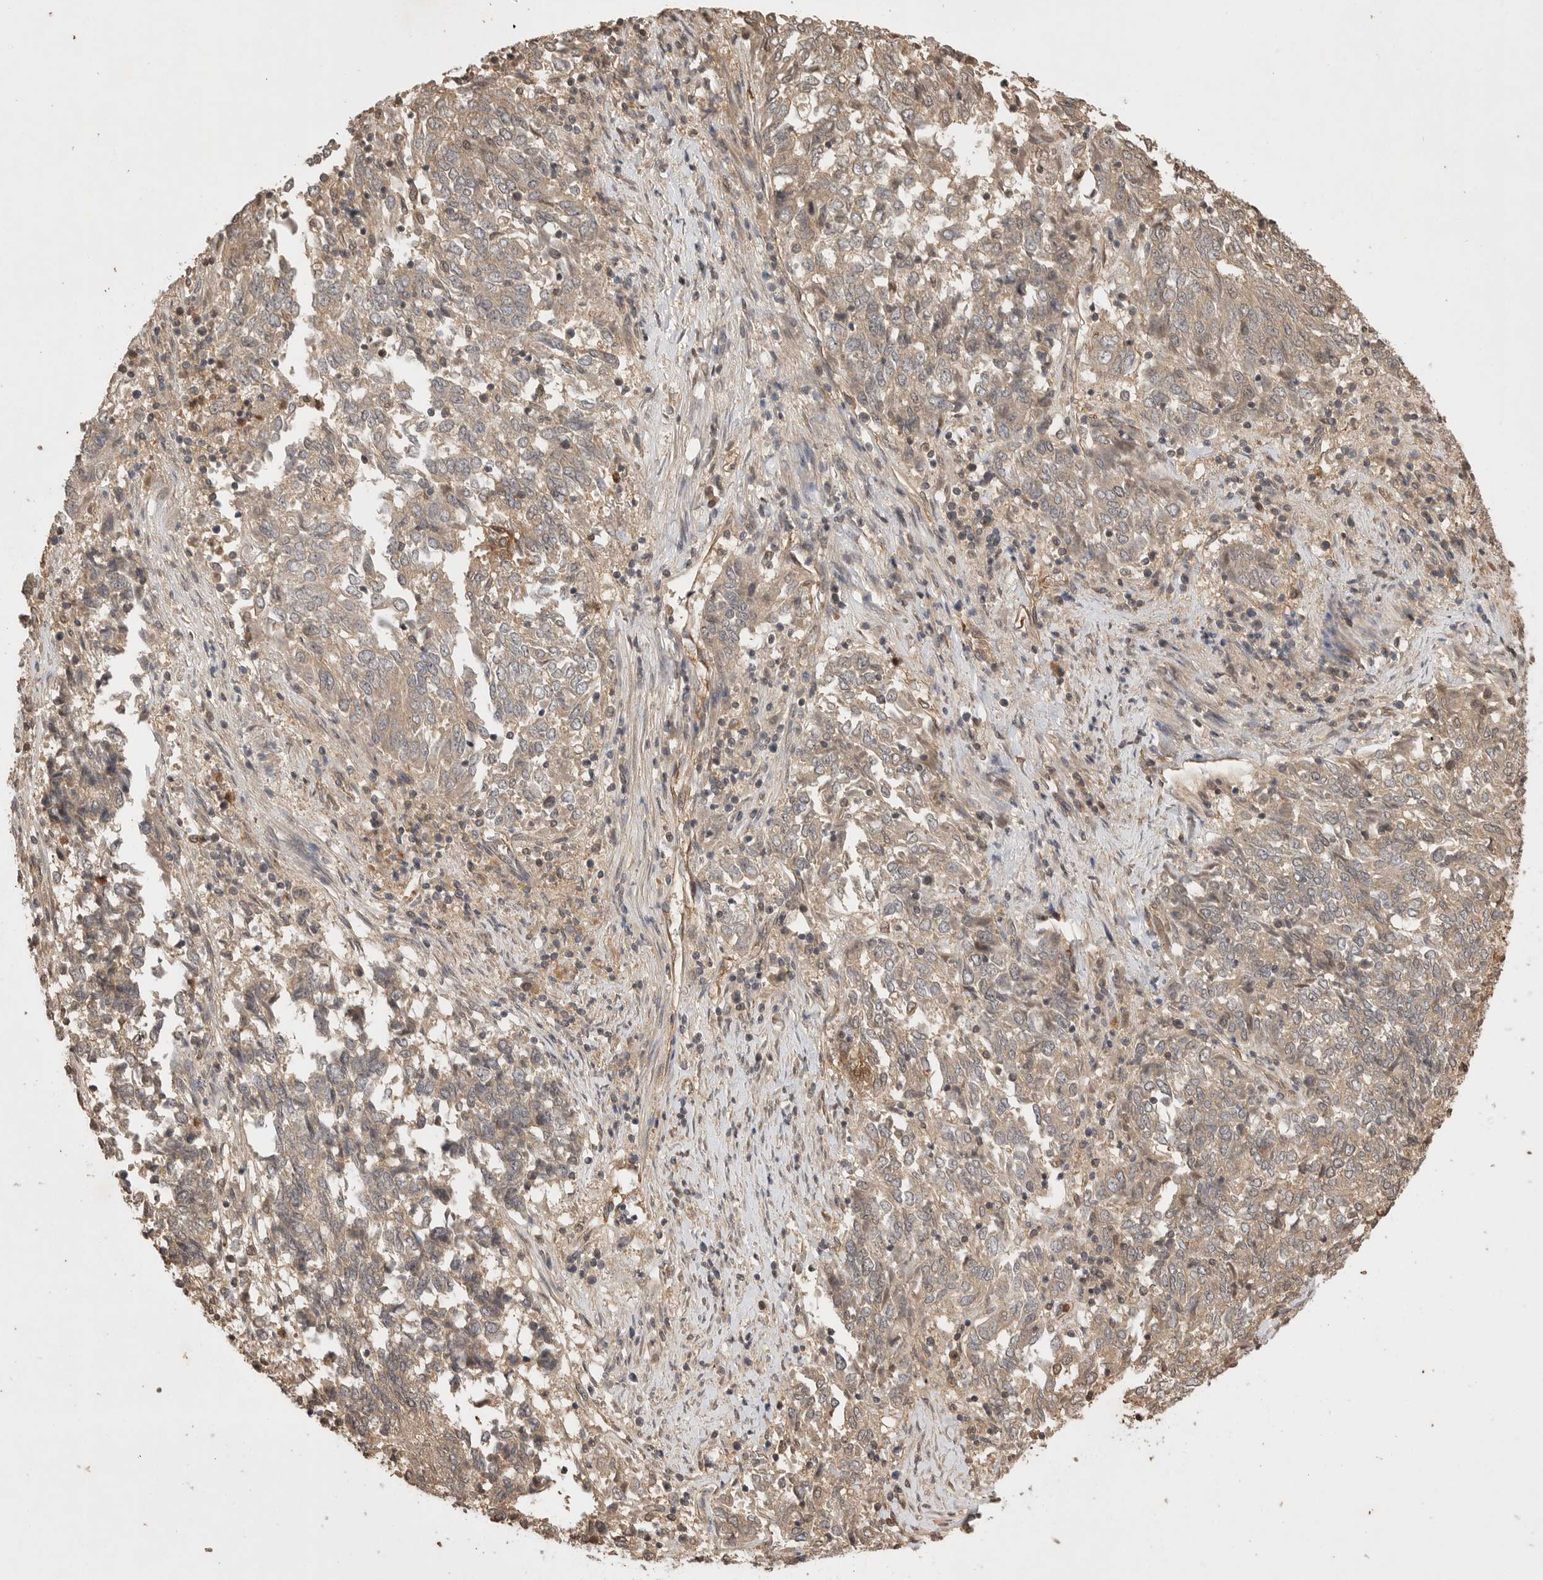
{"staining": {"intensity": "weak", "quantity": "25%-75%", "location": "cytoplasmic/membranous"}, "tissue": "endometrial cancer", "cell_type": "Tumor cells", "image_type": "cancer", "snomed": [{"axis": "morphology", "description": "Adenocarcinoma, NOS"}, {"axis": "topography", "description": "Endometrium"}], "caption": "Immunohistochemical staining of human endometrial adenocarcinoma exhibits low levels of weak cytoplasmic/membranous protein positivity in about 25%-75% of tumor cells. The staining was performed using DAB to visualize the protein expression in brown, while the nuclei were stained in blue with hematoxylin (Magnification: 20x).", "gene": "PRMT3", "patient": {"sex": "female", "age": 80}}